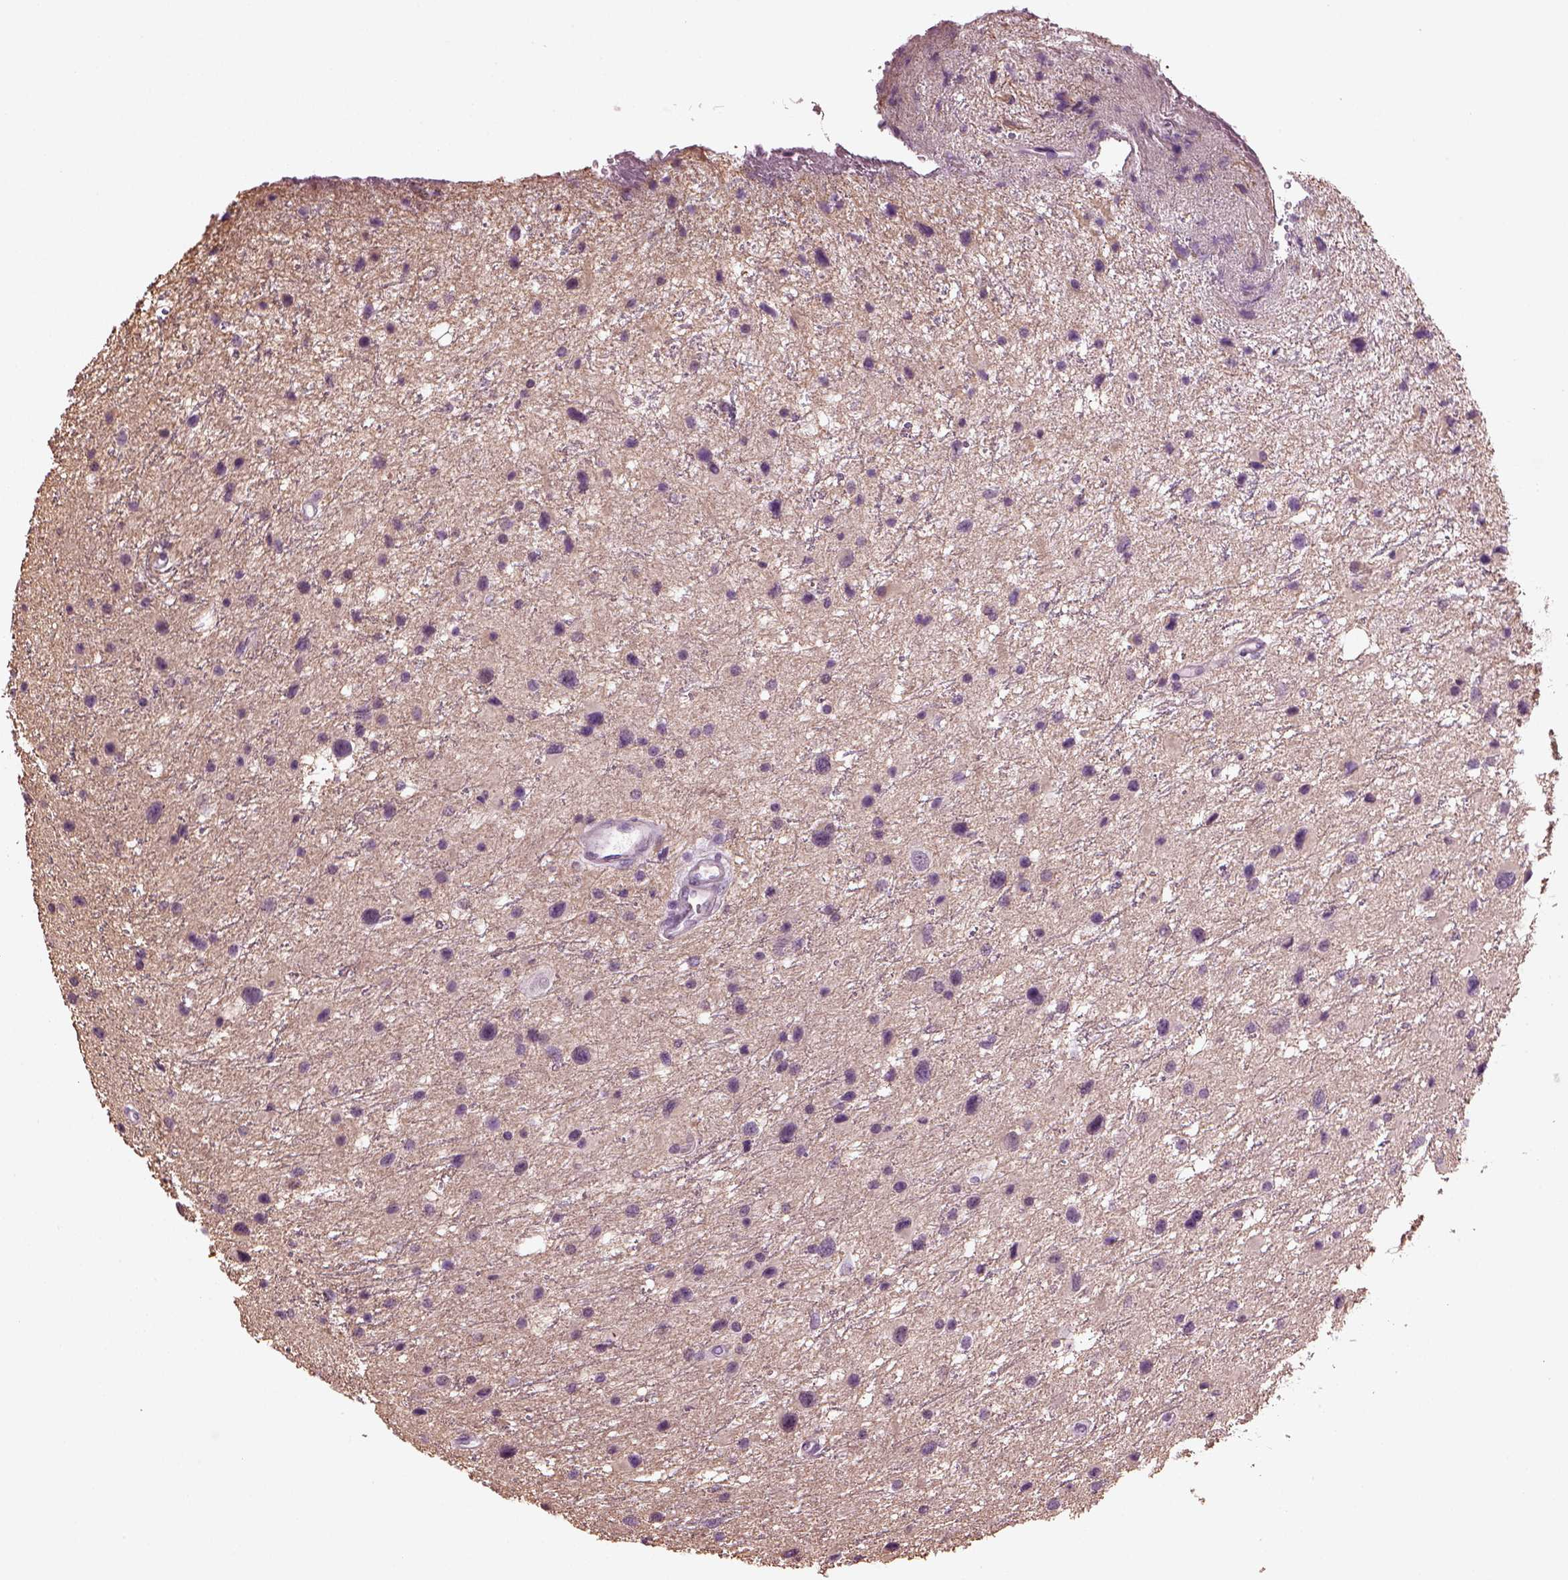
{"staining": {"intensity": "negative", "quantity": "none", "location": "none"}, "tissue": "glioma", "cell_type": "Tumor cells", "image_type": "cancer", "snomed": [{"axis": "morphology", "description": "Glioma, malignant, Low grade"}, {"axis": "topography", "description": "Brain"}], "caption": "A photomicrograph of glioma stained for a protein reveals no brown staining in tumor cells.", "gene": "SLC6A17", "patient": {"sex": "female", "age": 32}}